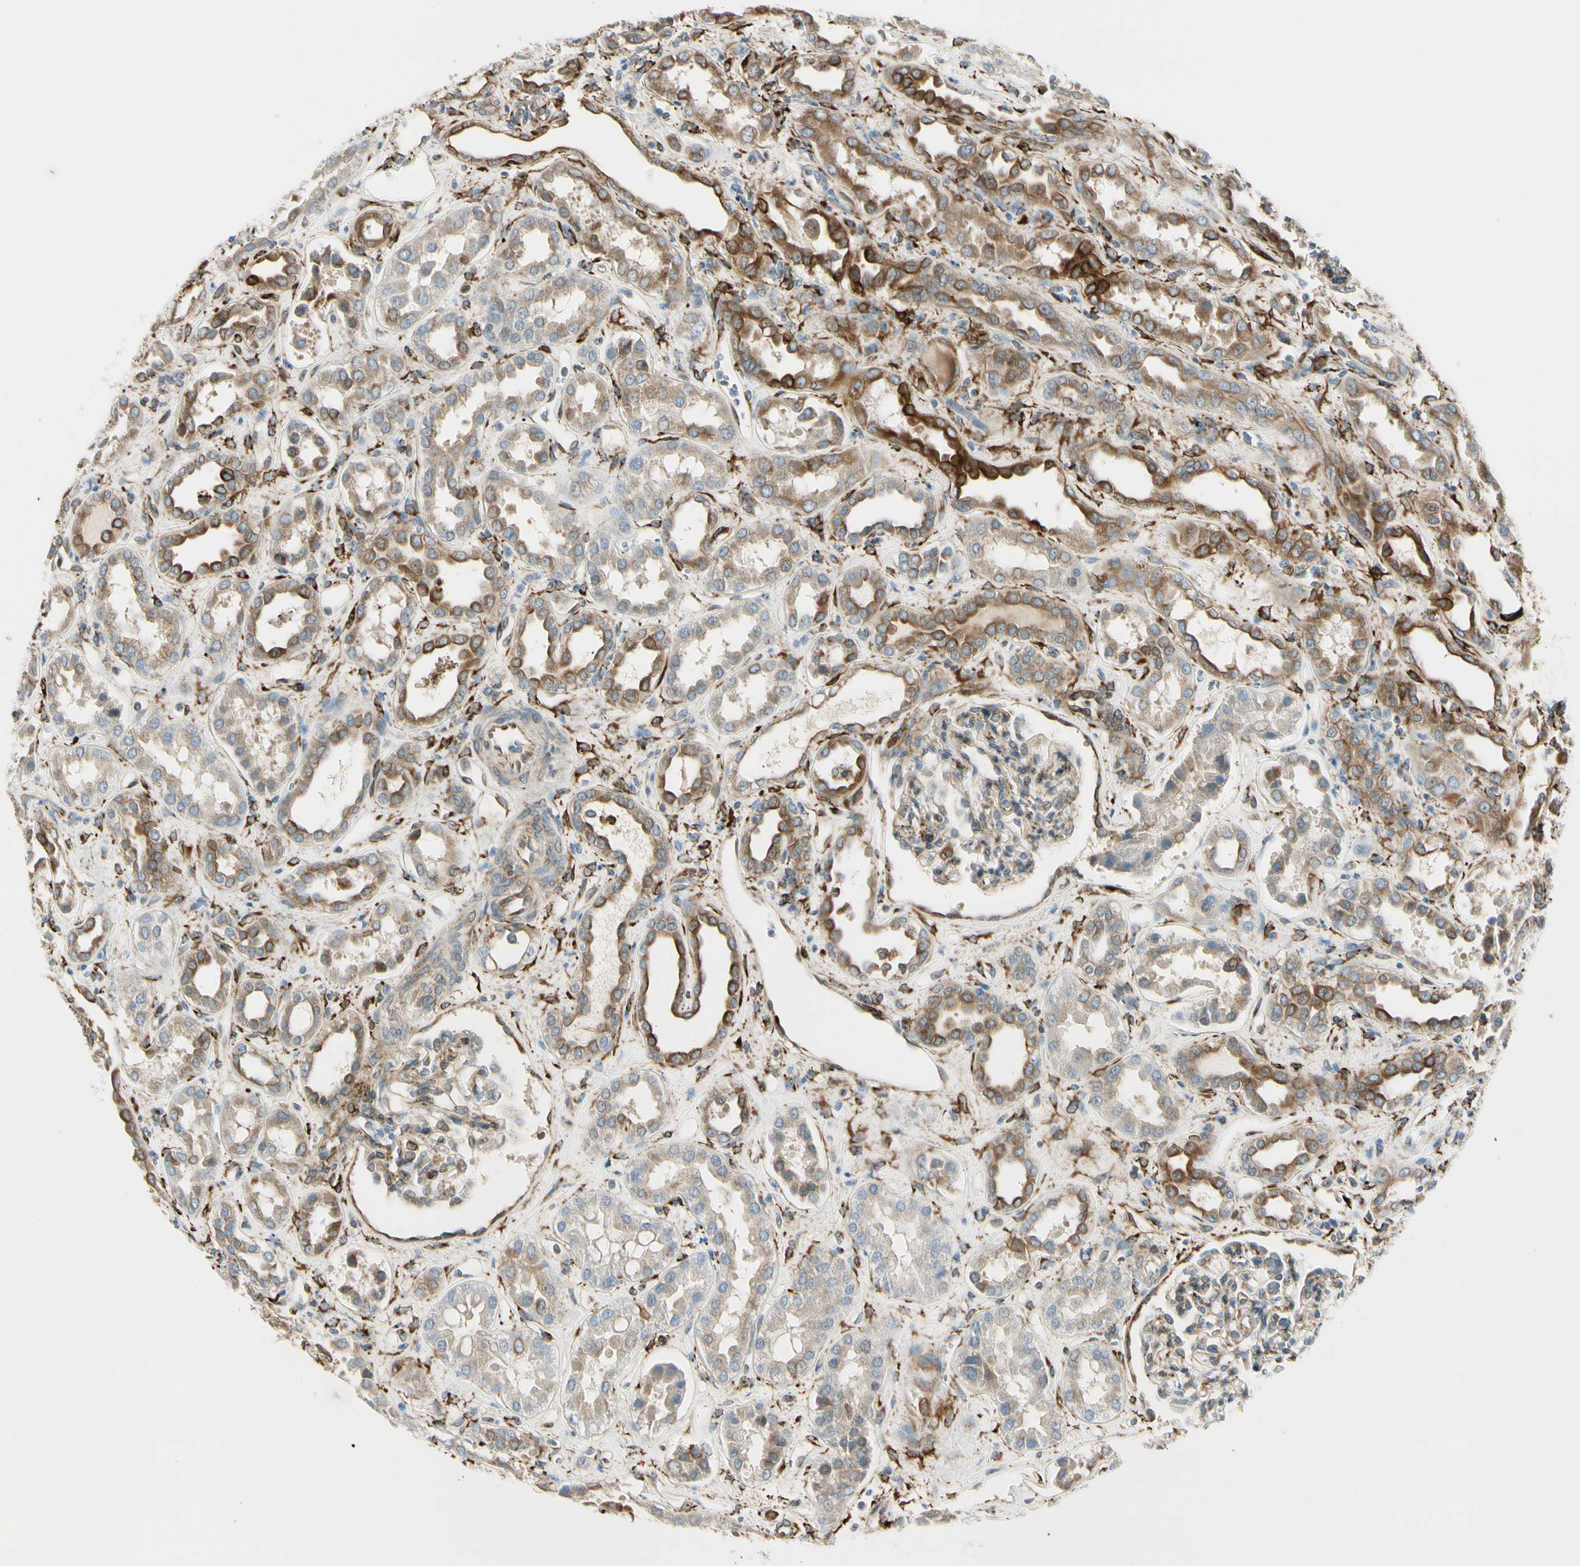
{"staining": {"intensity": "weak", "quantity": ">75%", "location": "cytoplasmic/membranous"}, "tissue": "kidney", "cell_type": "Cells in glomeruli", "image_type": "normal", "snomed": [{"axis": "morphology", "description": "Normal tissue, NOS"}, {"axis": "topography", "description": "Kidney"}], "caption": "This photomicrograph exhibits IHC staining of unremarkable kidney, with low weak cytoplasmic/membranous positivity in about >75% of cells in glomeruli.", "gene": "FKBP7", "patient": {"sex": "male", "age": 59}}